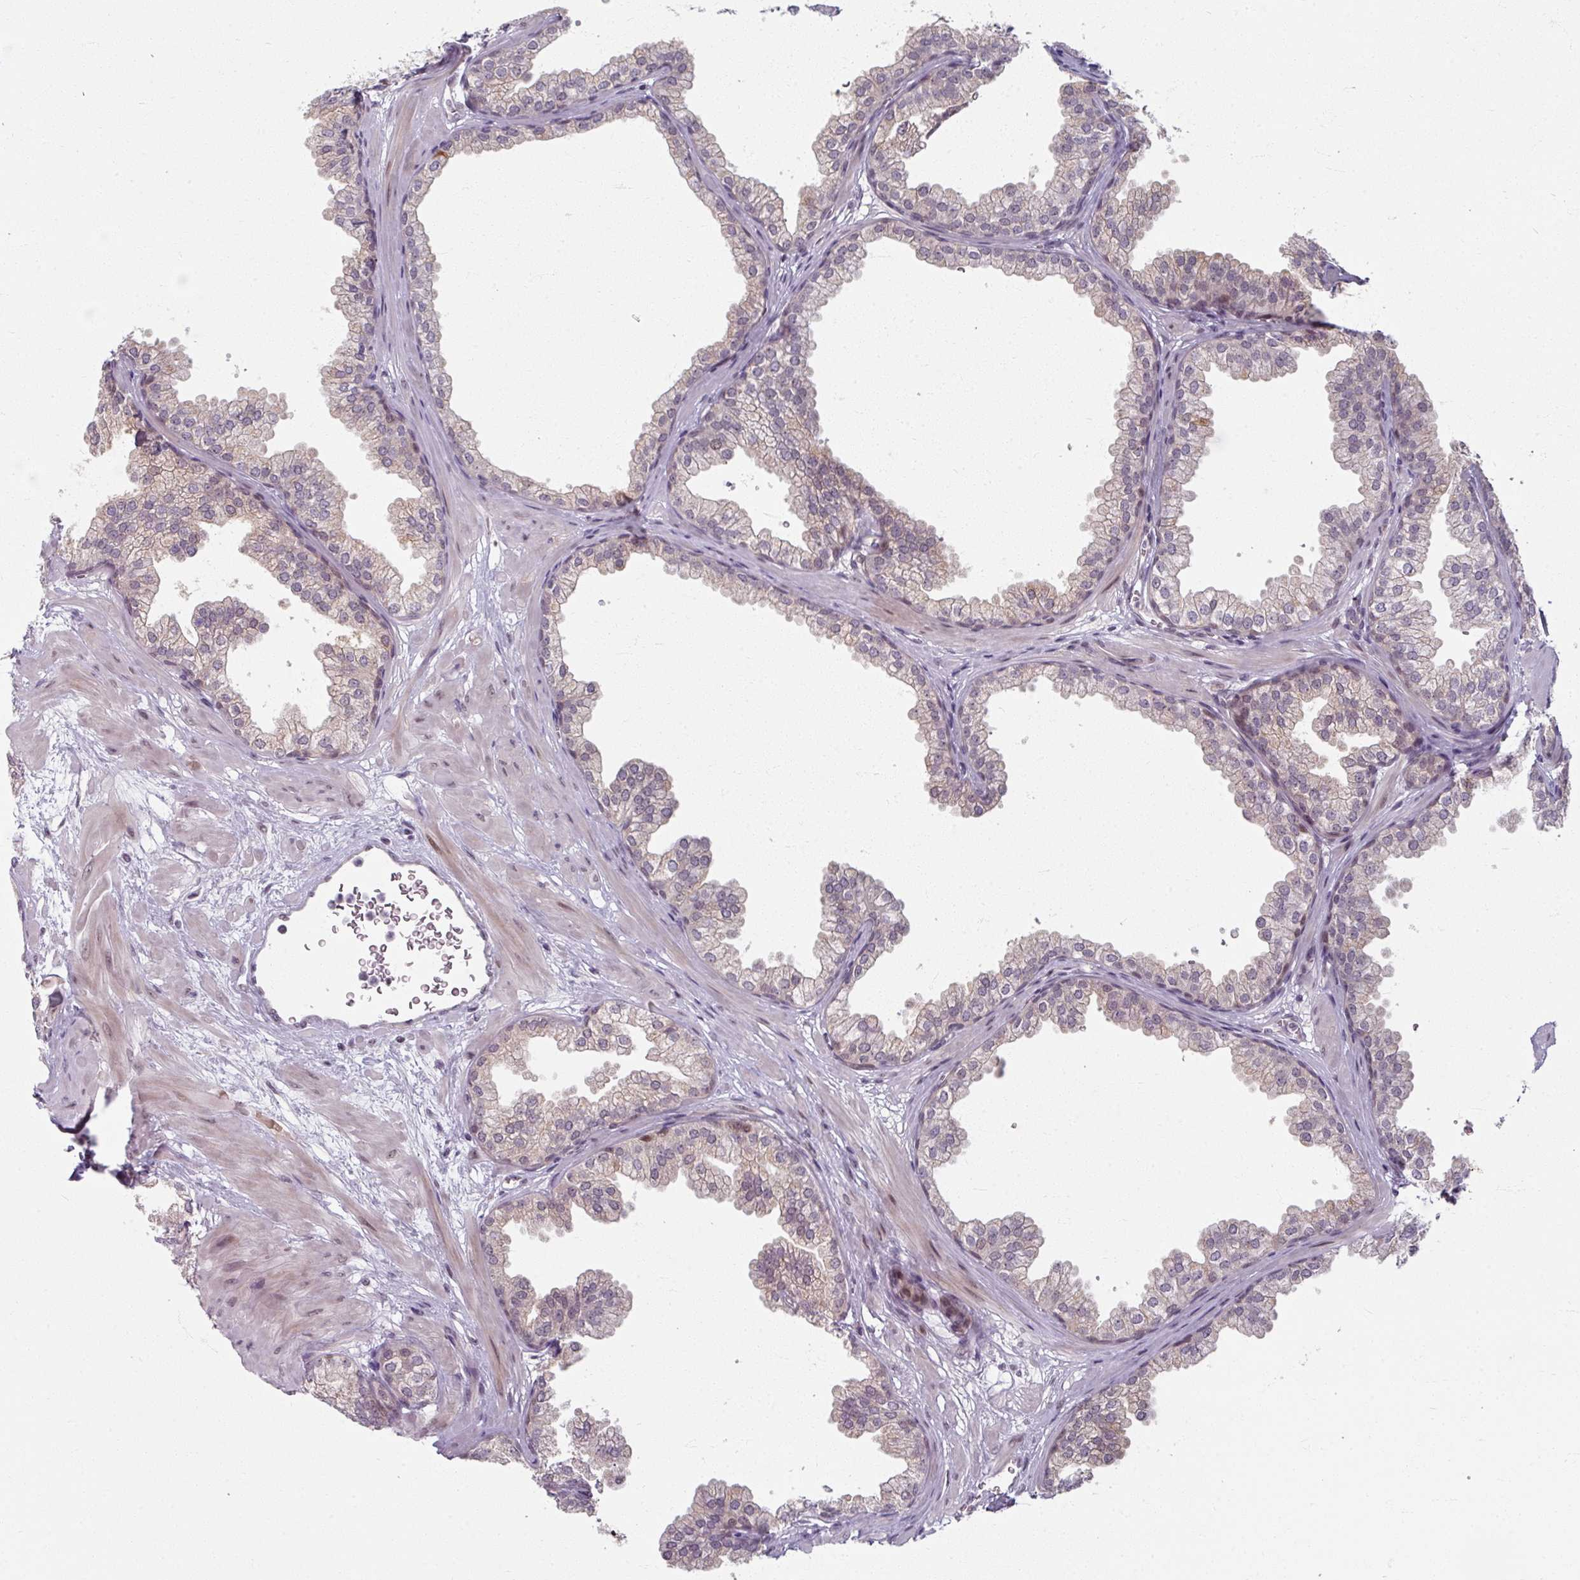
{"staining": {"intensity": "moderate", "quantity": "25%-75%", "location": "cytoplasmic/membranous"}, "tissue": "prostate", "cell_type": "Glandular cells", "image_type": "normal", "snomed": [{"axis": "morphology", "description": "Normal tissue, NOS"}, {"axis": "topography", "description": "Prostate"}], "caption": "IHC of unremarkable human prostate exhibits medium levels of moderate cytoplasmic/membranous staining in approximately 25%-75% of glandular cells. (Stains: DAB (3,3'-diaminobenzidine) in brown, nuclei in blue, Microscopy: brightfield microscopy at high magnification).", "gene": "KLC3", "patient": {"sex": "male", "age": 37}}